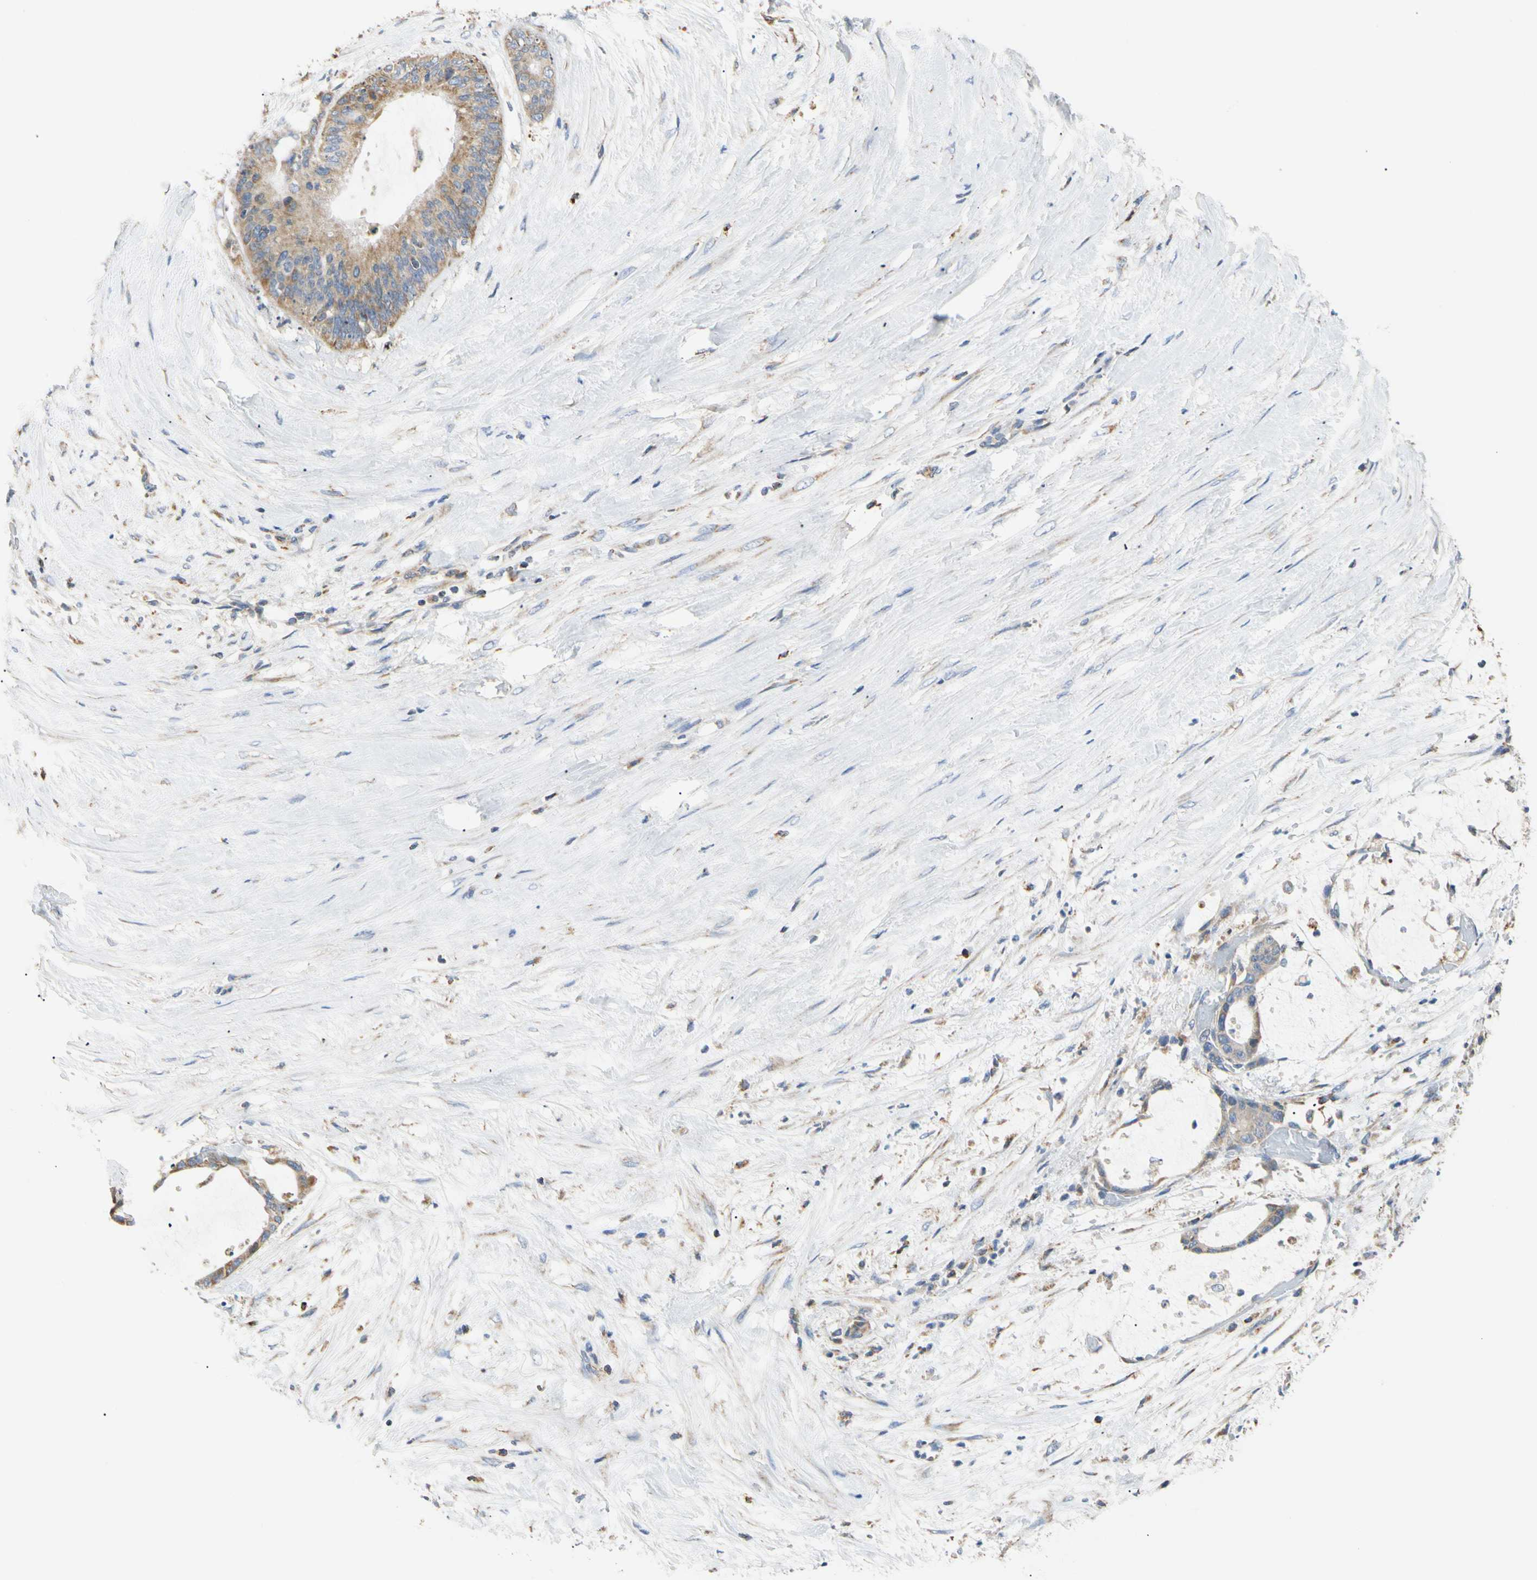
{"staining": {"intensity": "moderate", "quantity": ">75%", "location": "cytoplasmic/membranous"}, "tissue": "liver cancer", "cell_type": "Tumor cells", "image_type": "cancer", "snomed": [{"axis": "morphology", "description": "Cholangiocarcinoma"}, {"axis": "topography", "description": "Liver"}], "caption": "Tumor cells exhibit moderate cytoplasmic/membranous staining in about >75% of cells in liver cancer.", "gene": "PLGRKT", "patient": {"sex": "female", "age": 73}}